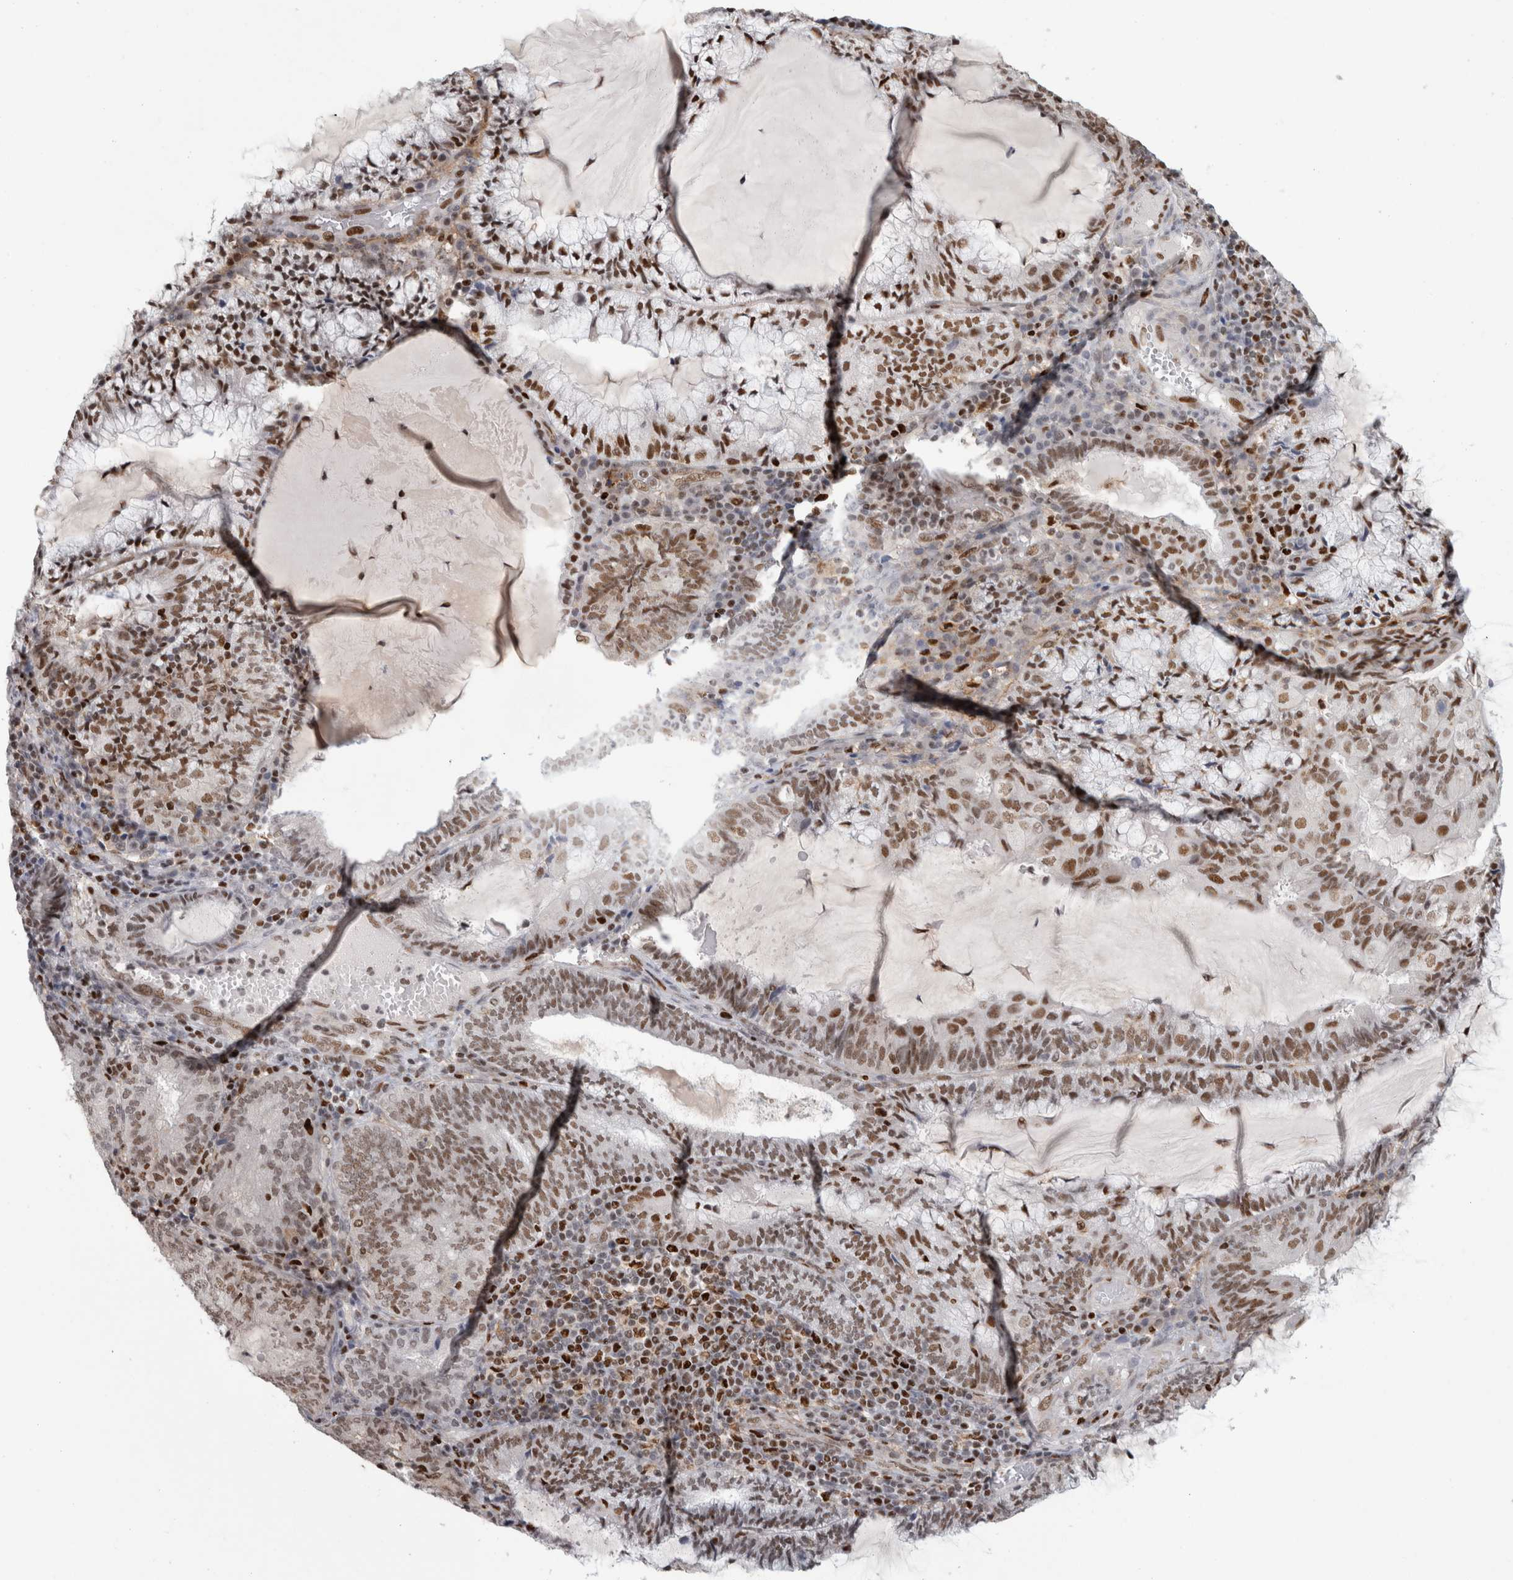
{"staining": {"intensity": "moderate", "quantity": "25%-75%", "location": "nuclear"}, "tissue": "endometrial cancer", "cell_type": "Tumor cells", "image_type": "cancer", "snomed": [{"axis": "morphology", "description": "Adenocarcinoma, NOS"}, {"axis": "topography", "description": "Endometrium"}], "caption": "Brown immunohistochemical staining in endometrial adenocarcinoma shows moderate nuclear expression in approximately 25%-75% of tumor cells.", "gene": "SRARP", "patient": {"sex": "female", "age": 81}}